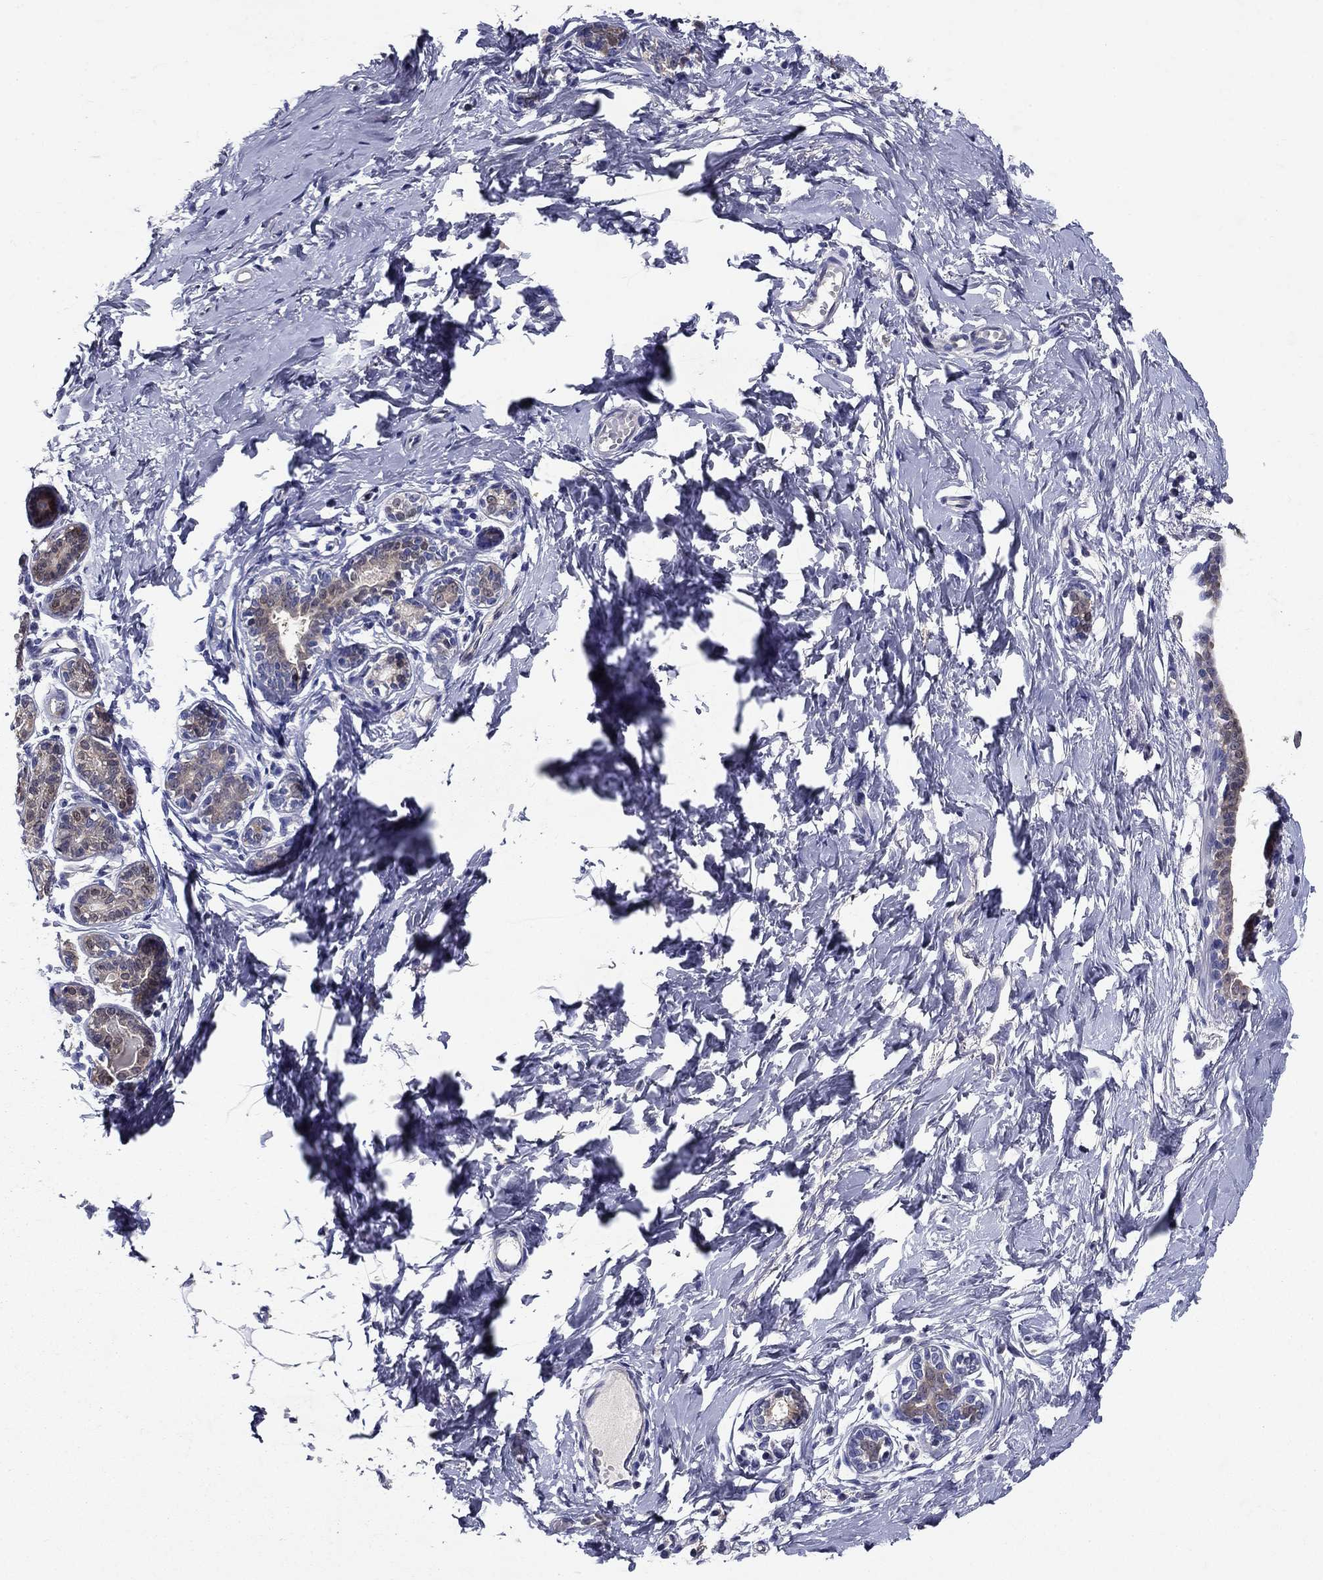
{"staining": {"intensity": "negative", "quantity": "none", "location": "none"}, "tissue": "breast", "cell_type": "Adipocytes", "image_type": "normal", "snomed": [{"axis": "morphology", "description": "Normal tissue, NOS"}, {"axis": "topography", "description": "Breast"}], "caption": "Breast stained for a protein using IHC displays no positivity adipocytes.", "gene": "GLTP", "patient": {"sex": "female", "age": 37}}